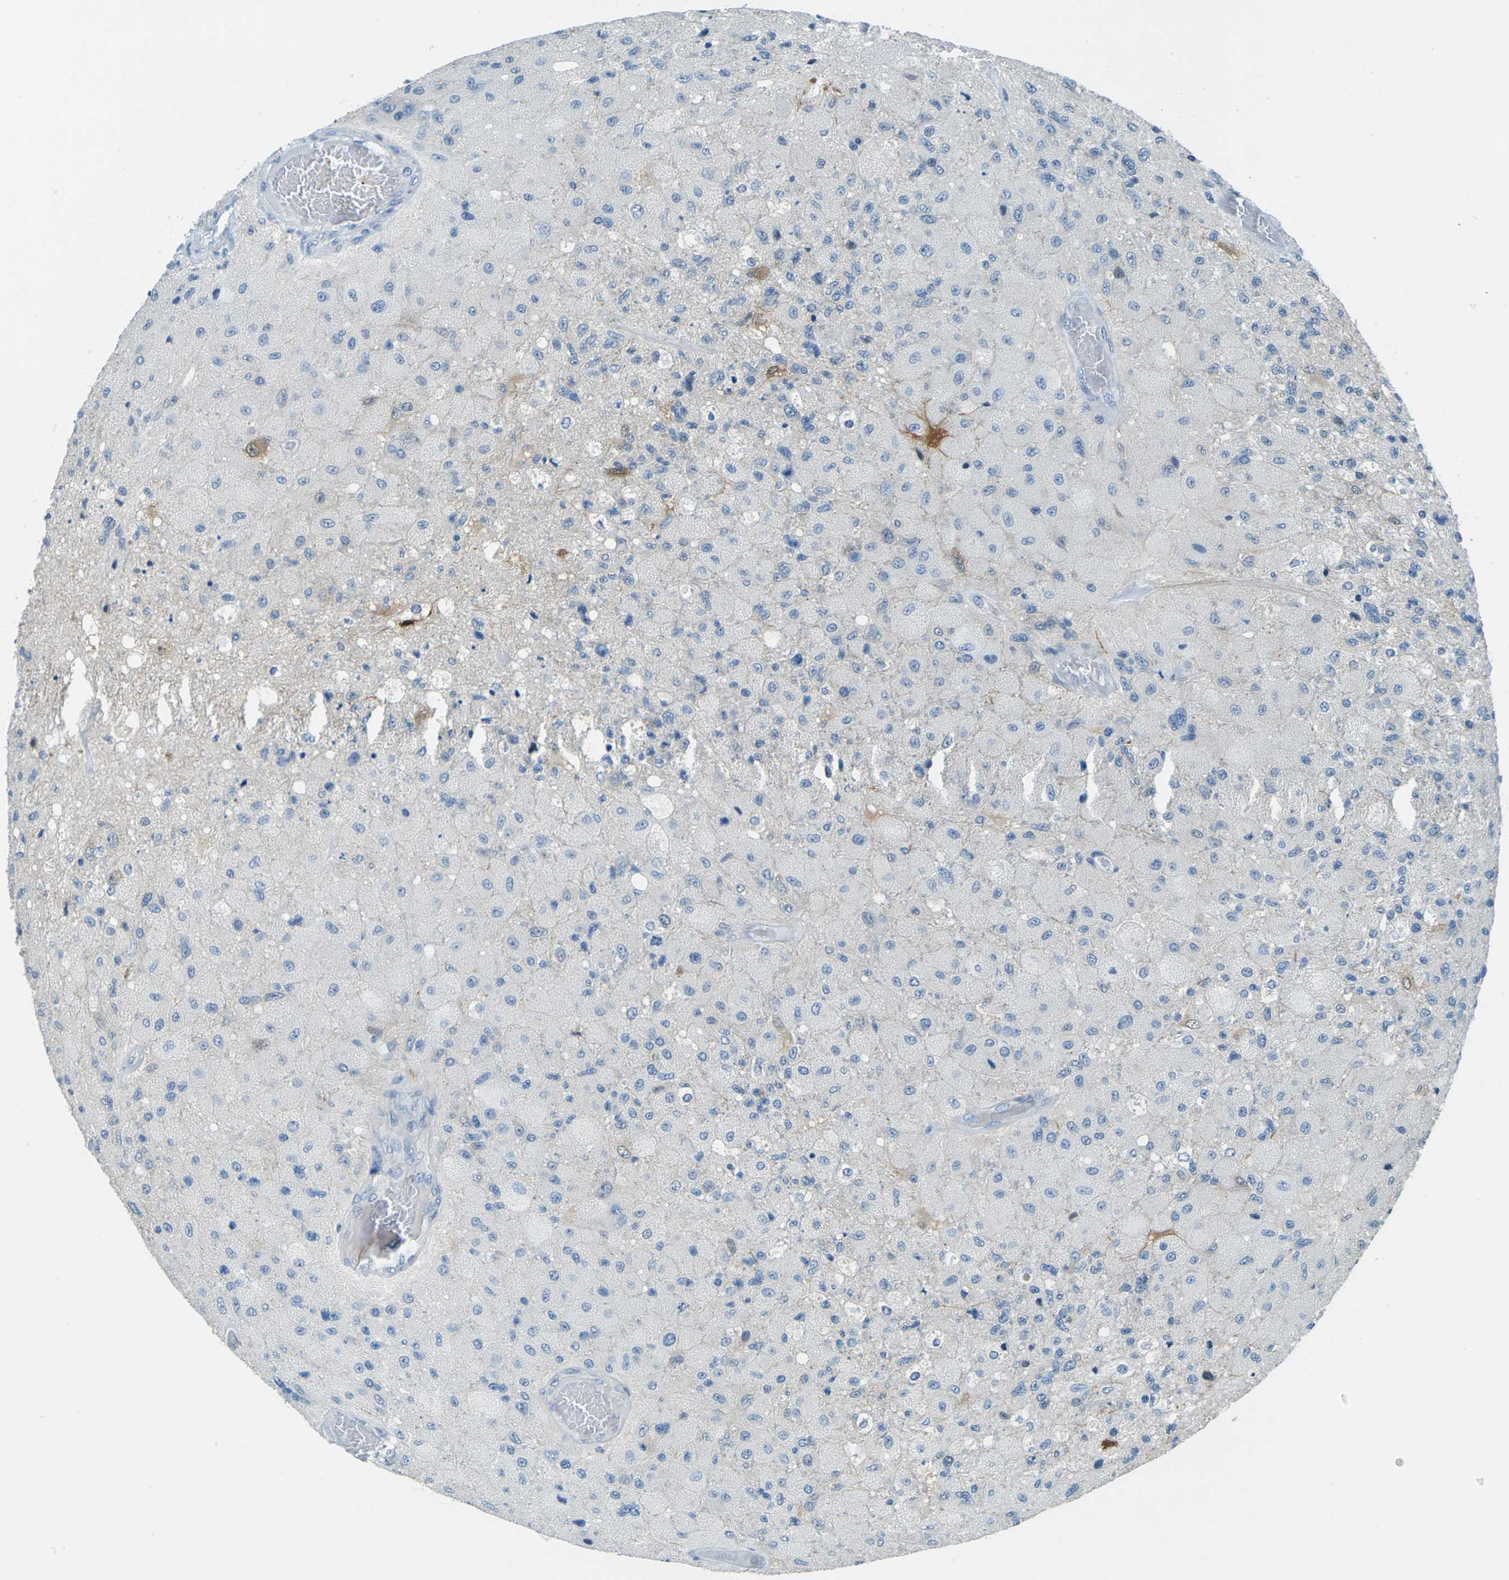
{"staining": {"intensity": "moderate", "quantity": "<25%", "location": "cytoplasmic/membranous"}, "tissue": "glioma", "cell_type": "Tumor cells", "image_type": "cancer", "snomed": [{"axis": "morphology", "description": "Normal tissue, NOS"}, {"axis": "morphology", "description": "Glioma, malignant, High grade"}, {"axis": "topography", "description": "Cerebral cortex"}], "caption": "An immunohistochemistry (IHC) photomicrograph of tumor tissue is shown. Protein staining in brown labels moderate cytoplasmic/membranous positivity in malignant glioma (high-grade) within tumor cells. The staining is performed using DAB (3,3'-diaminobenzidine) brown chromogen to label protein expression. The nuclei are counter-stained blue using hematoxylin.", "gene": "NANOS2", "patient": {"sex": "male", "age": 77}}